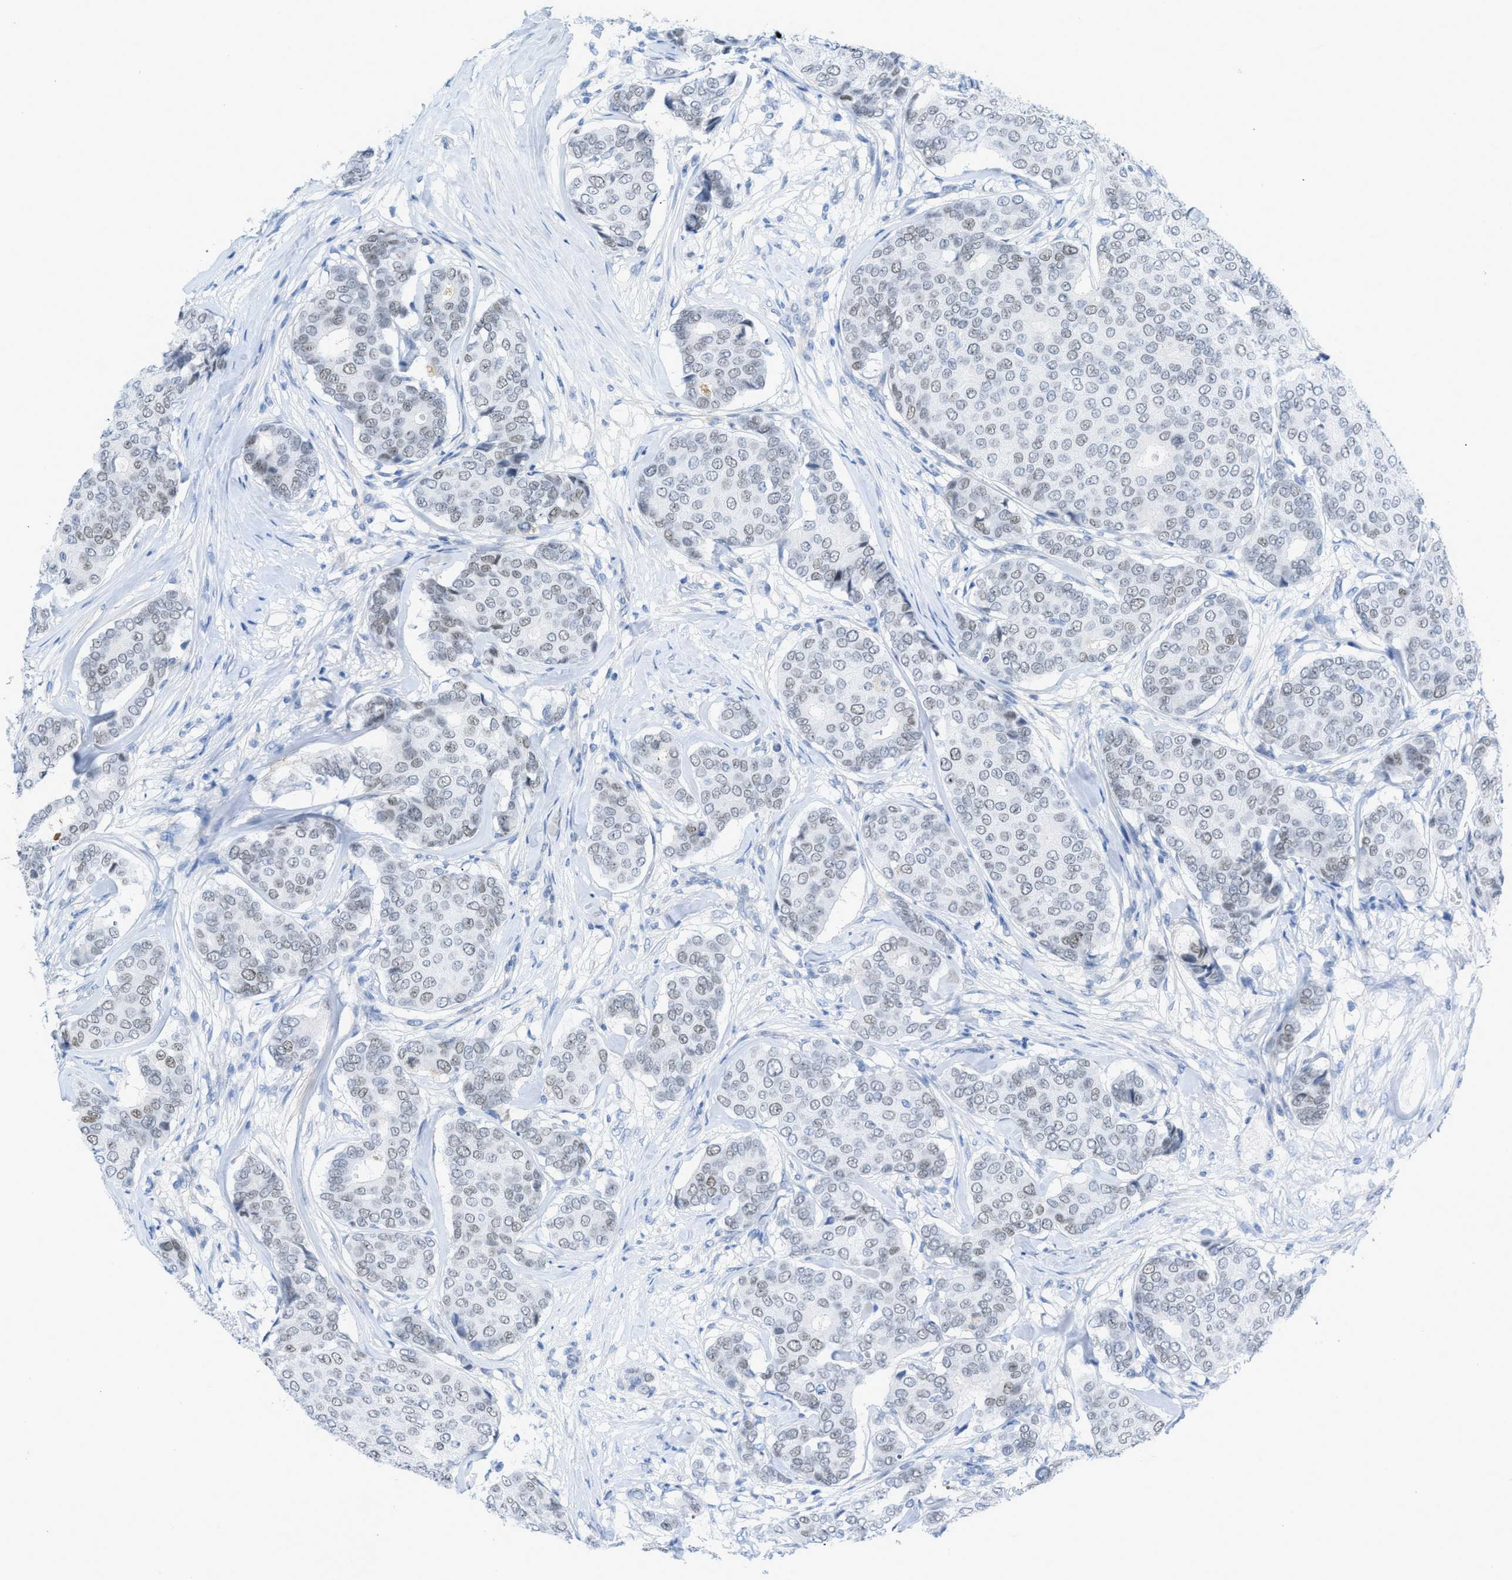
{"staining": {"intensity": "weak", "quantity": "<25%", "location": "nuclear"}, "tissue": "breast cancer", "cell_type": "Tumor cells", "image_type": "cancer", "snomed": [{"axis": "morphology", "description": "Duct carcinoma"}, {"axis": "topography", "description": "Breast"}], "caption": "Immunohistochemical staining of human infiltrating ductal carcinoma (breast) demonstrates no significant positivity in tumor cells. (Brightfield microscopy of DAB (3,3'-diaminobenzidine) immunohistochemistry at high magnification).", "gene": "HLTF", "patient": {"sex": "female", "age": 75}}